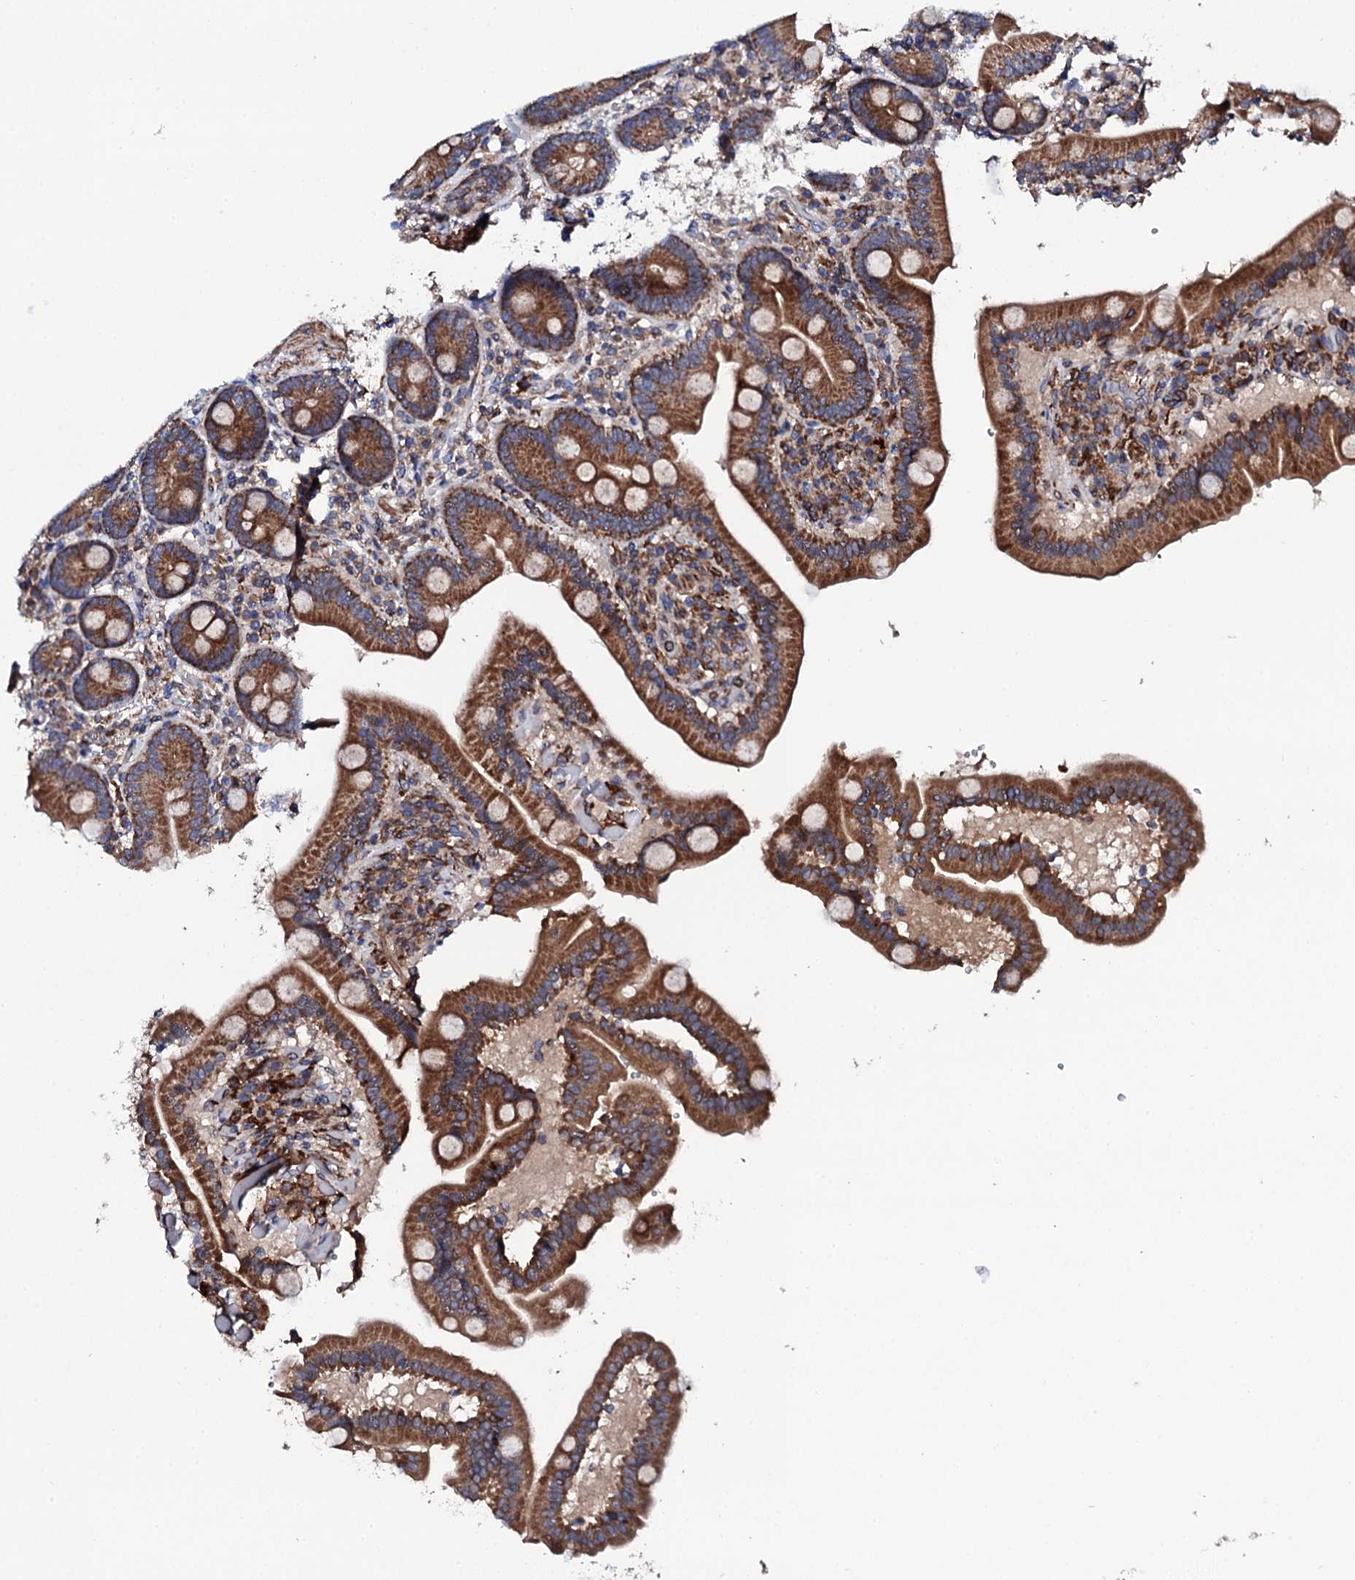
{"staining": {"intensity": "strong", "quantity": ">75%", "location": "cytoplasmic/membranous"}, "tissue": "duodenum", "cell_type": "Glandular cells", "image_type": "normal", "snomed": [{"axis": "morphology", "description": "Normal tissue, NOS"}, {"axis": "topography", "description": "Duodenum"}], "caption": "Human duodenum stained for a protein (brown) shows strong cytoplasmic/membranous positive expression in about >75% of glandular cells.", "gene": "COG4", "patient": {"sex": "female", "age": 62}}